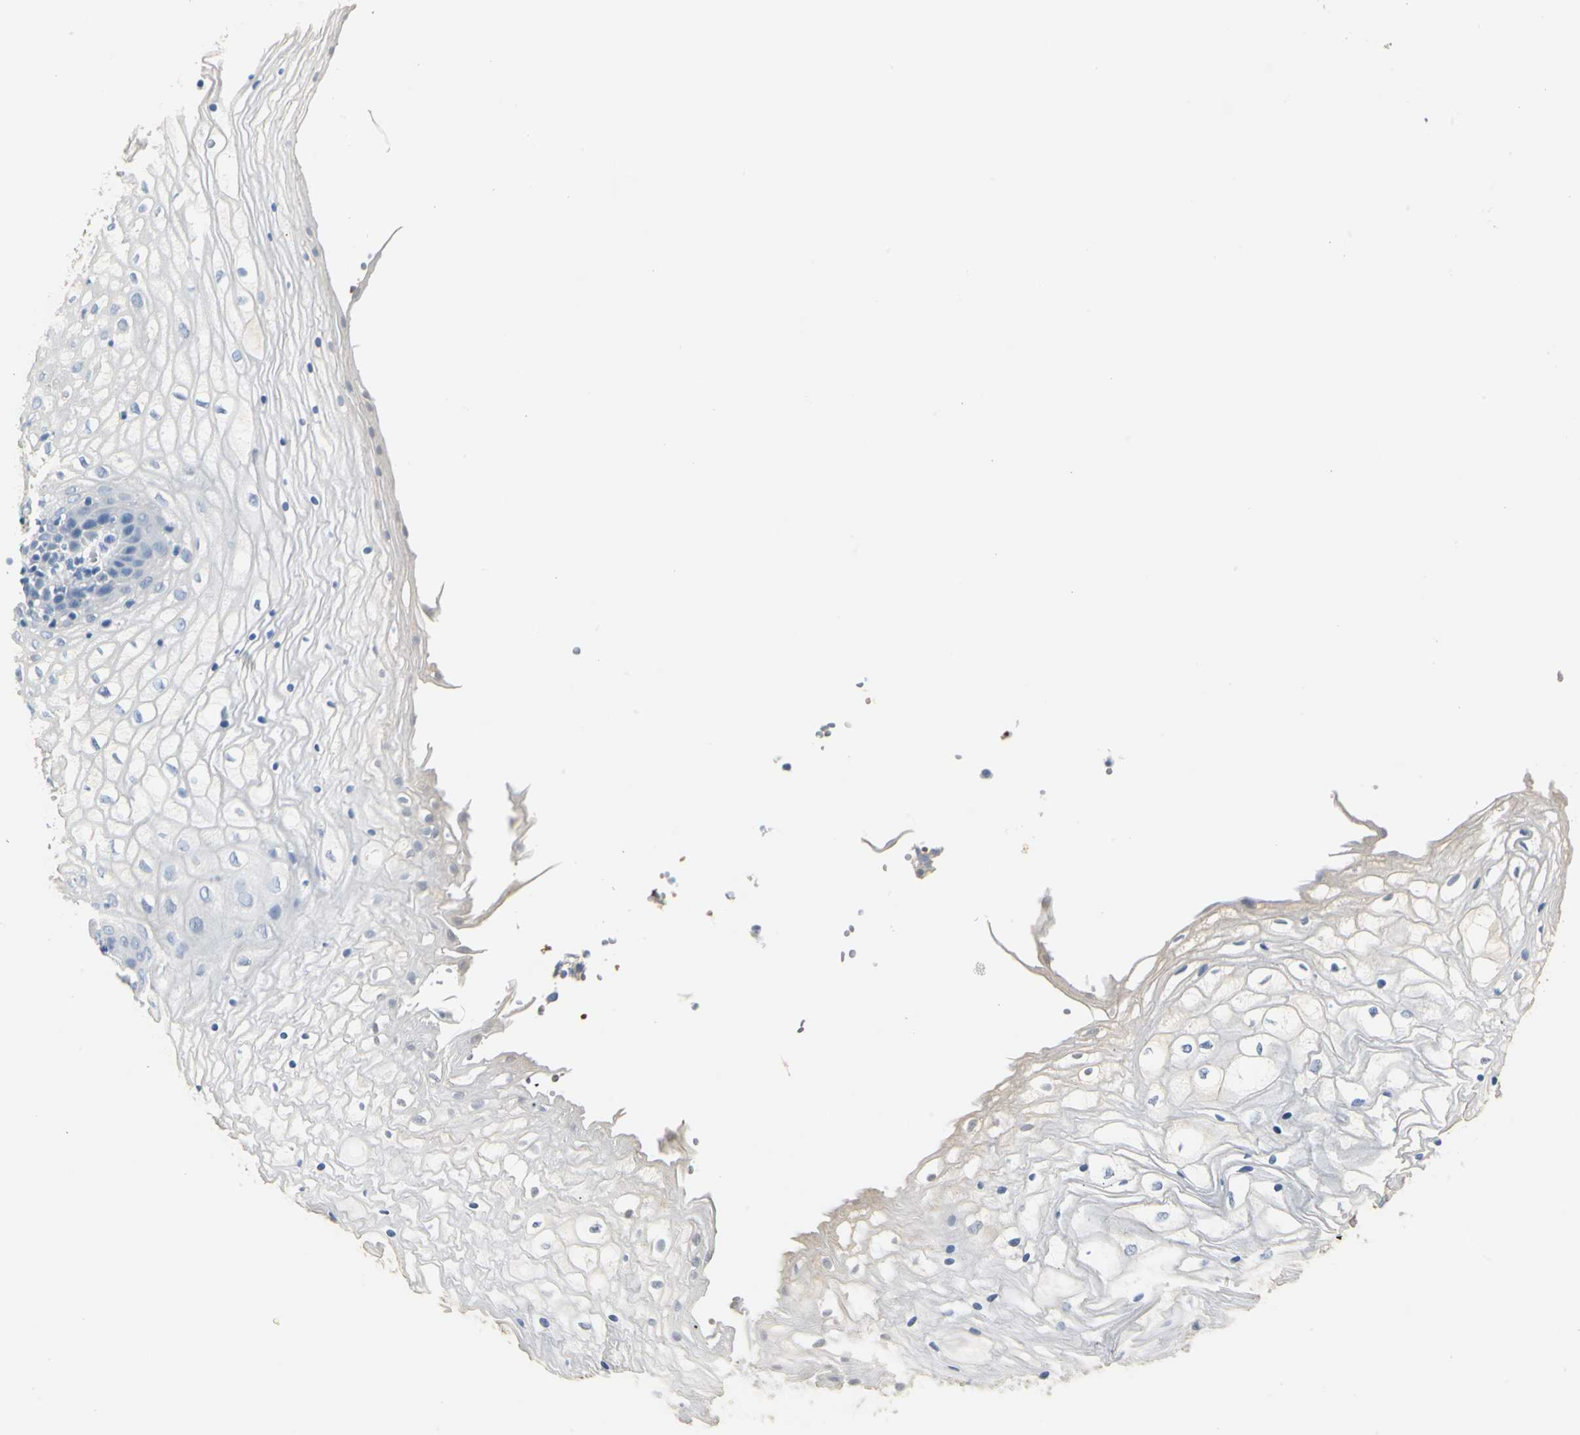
{"staining": {"intensity": "negative", "quantity": "none", "location": "none"}, "tissue": "vagina", "cell_type": "Squamous epithelial cells", "image_type": "normal", "snomed": [{"axis": "morphology", "description": "Normal tissue, NOS"}, {"axis": "topography", "description": "Vagina"}], "caption": "The image reveals no staining of squamous epithelial cells in normal vagina.", "gene": "CA1", "patient": {"sex": "female", "age": 34}}